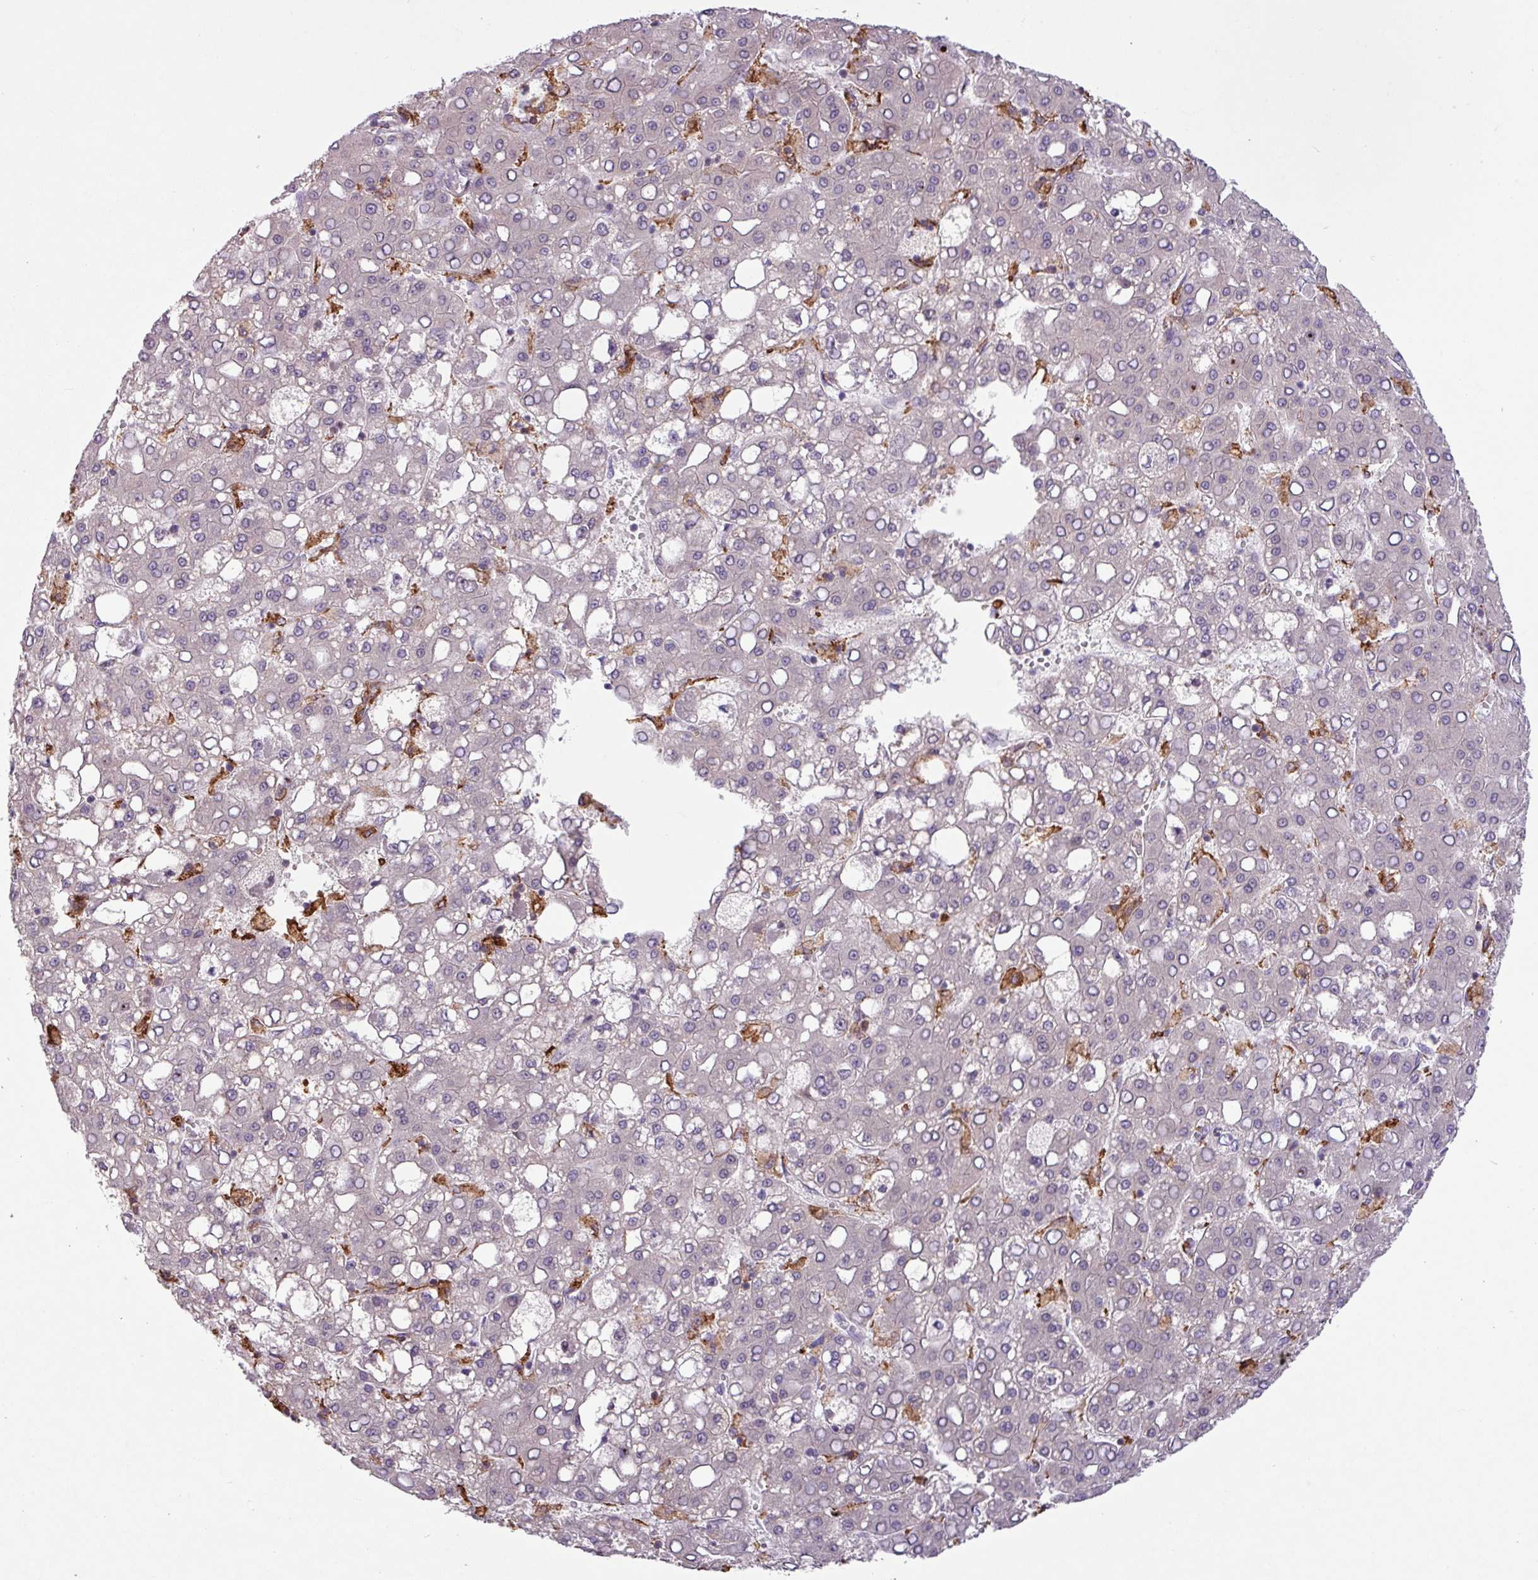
{"staining": {"intensity": "negative", "quantity": "none", "location": "none"}, "tissue": "liver cancer", "cell_type": "Tumor cells", "image_type": "cancer", "snomed": [{"axis": "morphology", "description": "Carcinoma, Hepatocellular, NOS"}, {"axis": "topography", "description": "Liver"}], "caption": "Liver cancer (hepatocellular carcinoma) stained for a protein using immunohistochemistry (IHC) displays no expression tumor cells.", "gene": "ARHGEF25", "patient": {"sex": "male", "age": 65}}